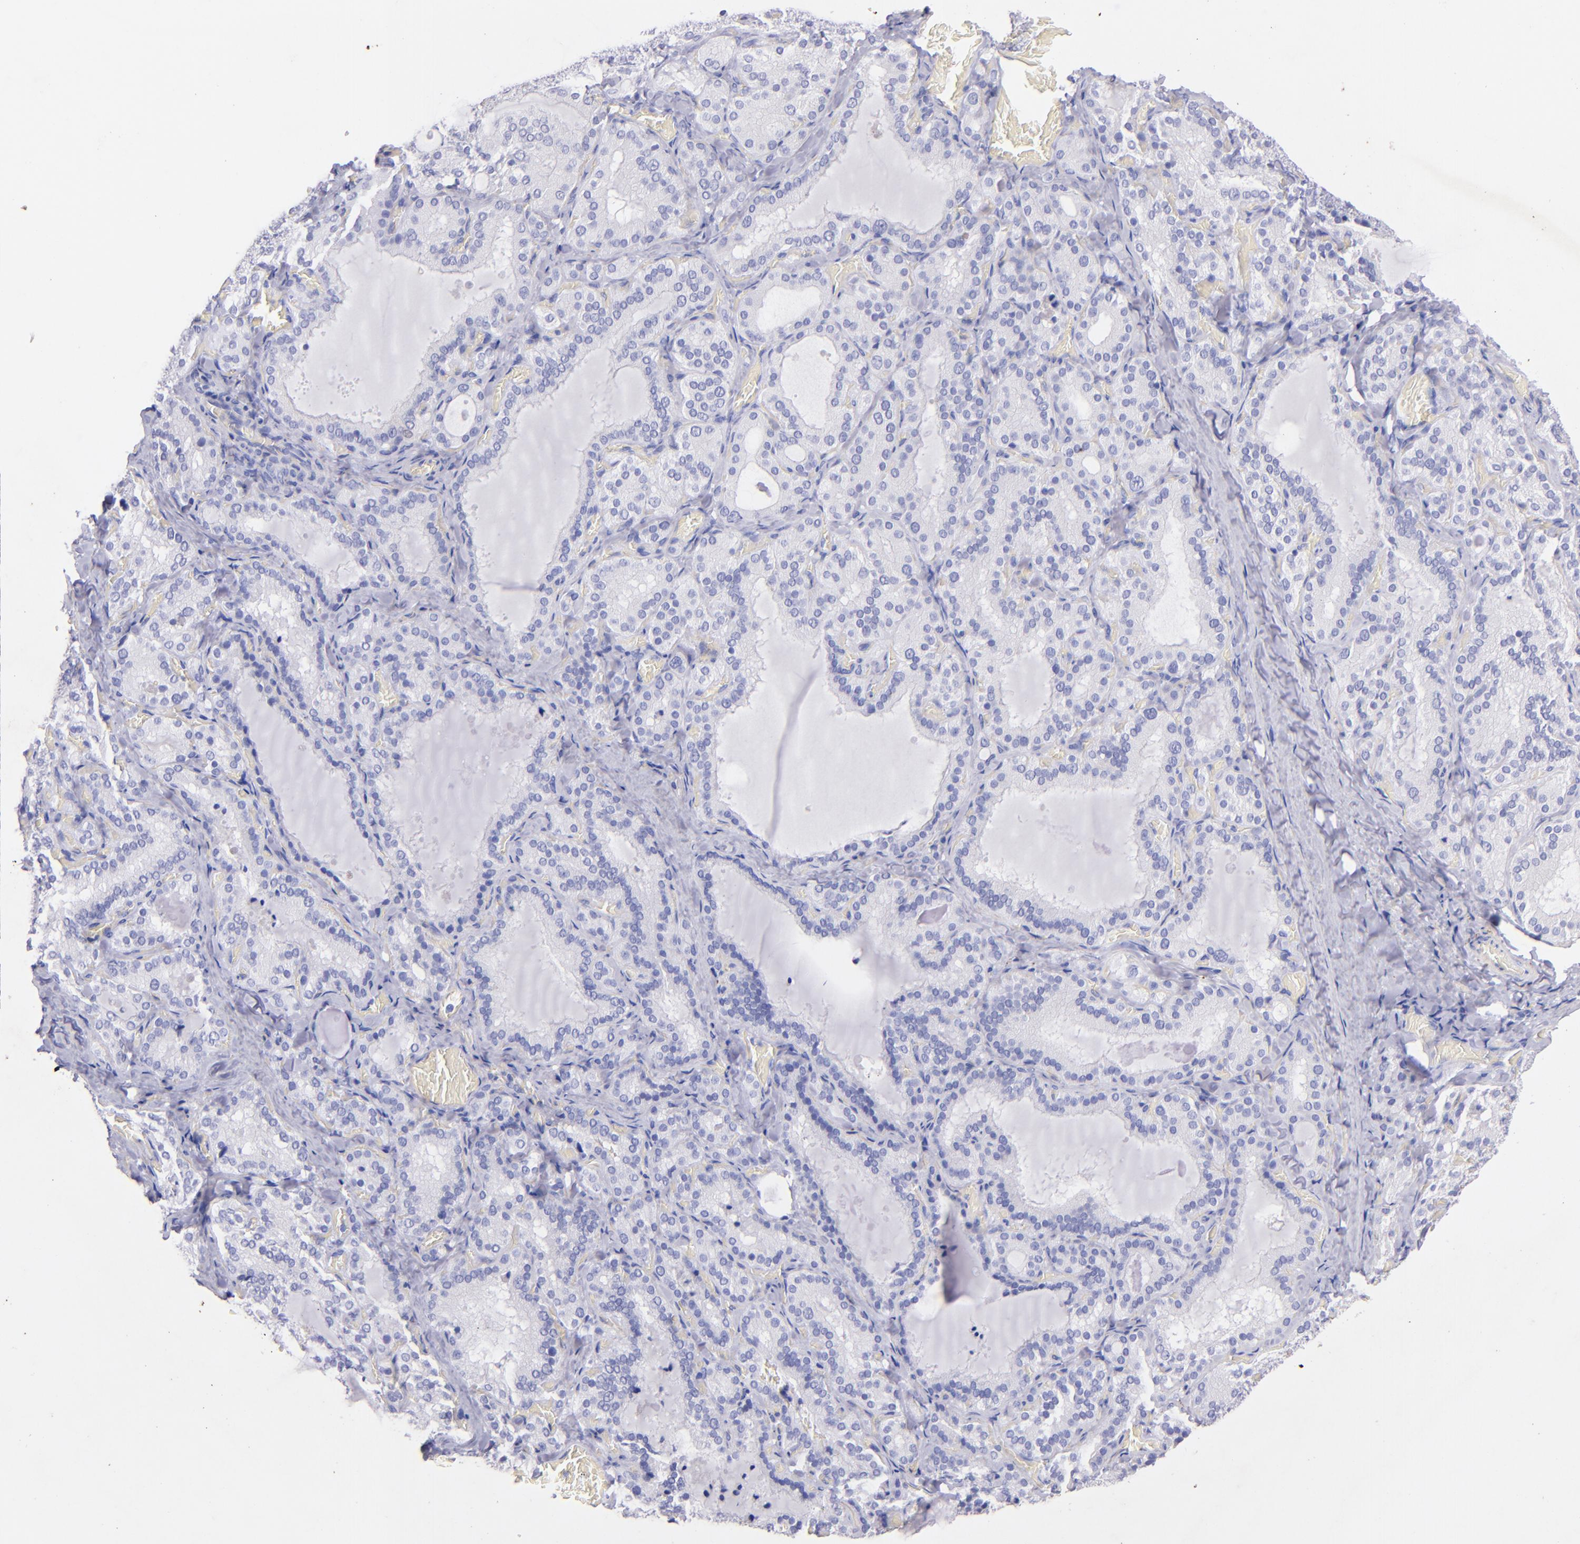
{"staining": {"intensity": "negative", "quantity": "none", "location": "none"}, "tissue": "thyroid gland", "cell_type": "Glandular cells", "image_type": "normal", "snomed": [{"axis": "morphology", "description": "Normal tissue, NOS"}, {"axis": "topography", "description": "Thyroid gland"}], "caption": "The image displays no significant expression in glandular cells of thyroid gland.", "gene": "UCHL1", "patient": {"sex": "female", "age": 33}}